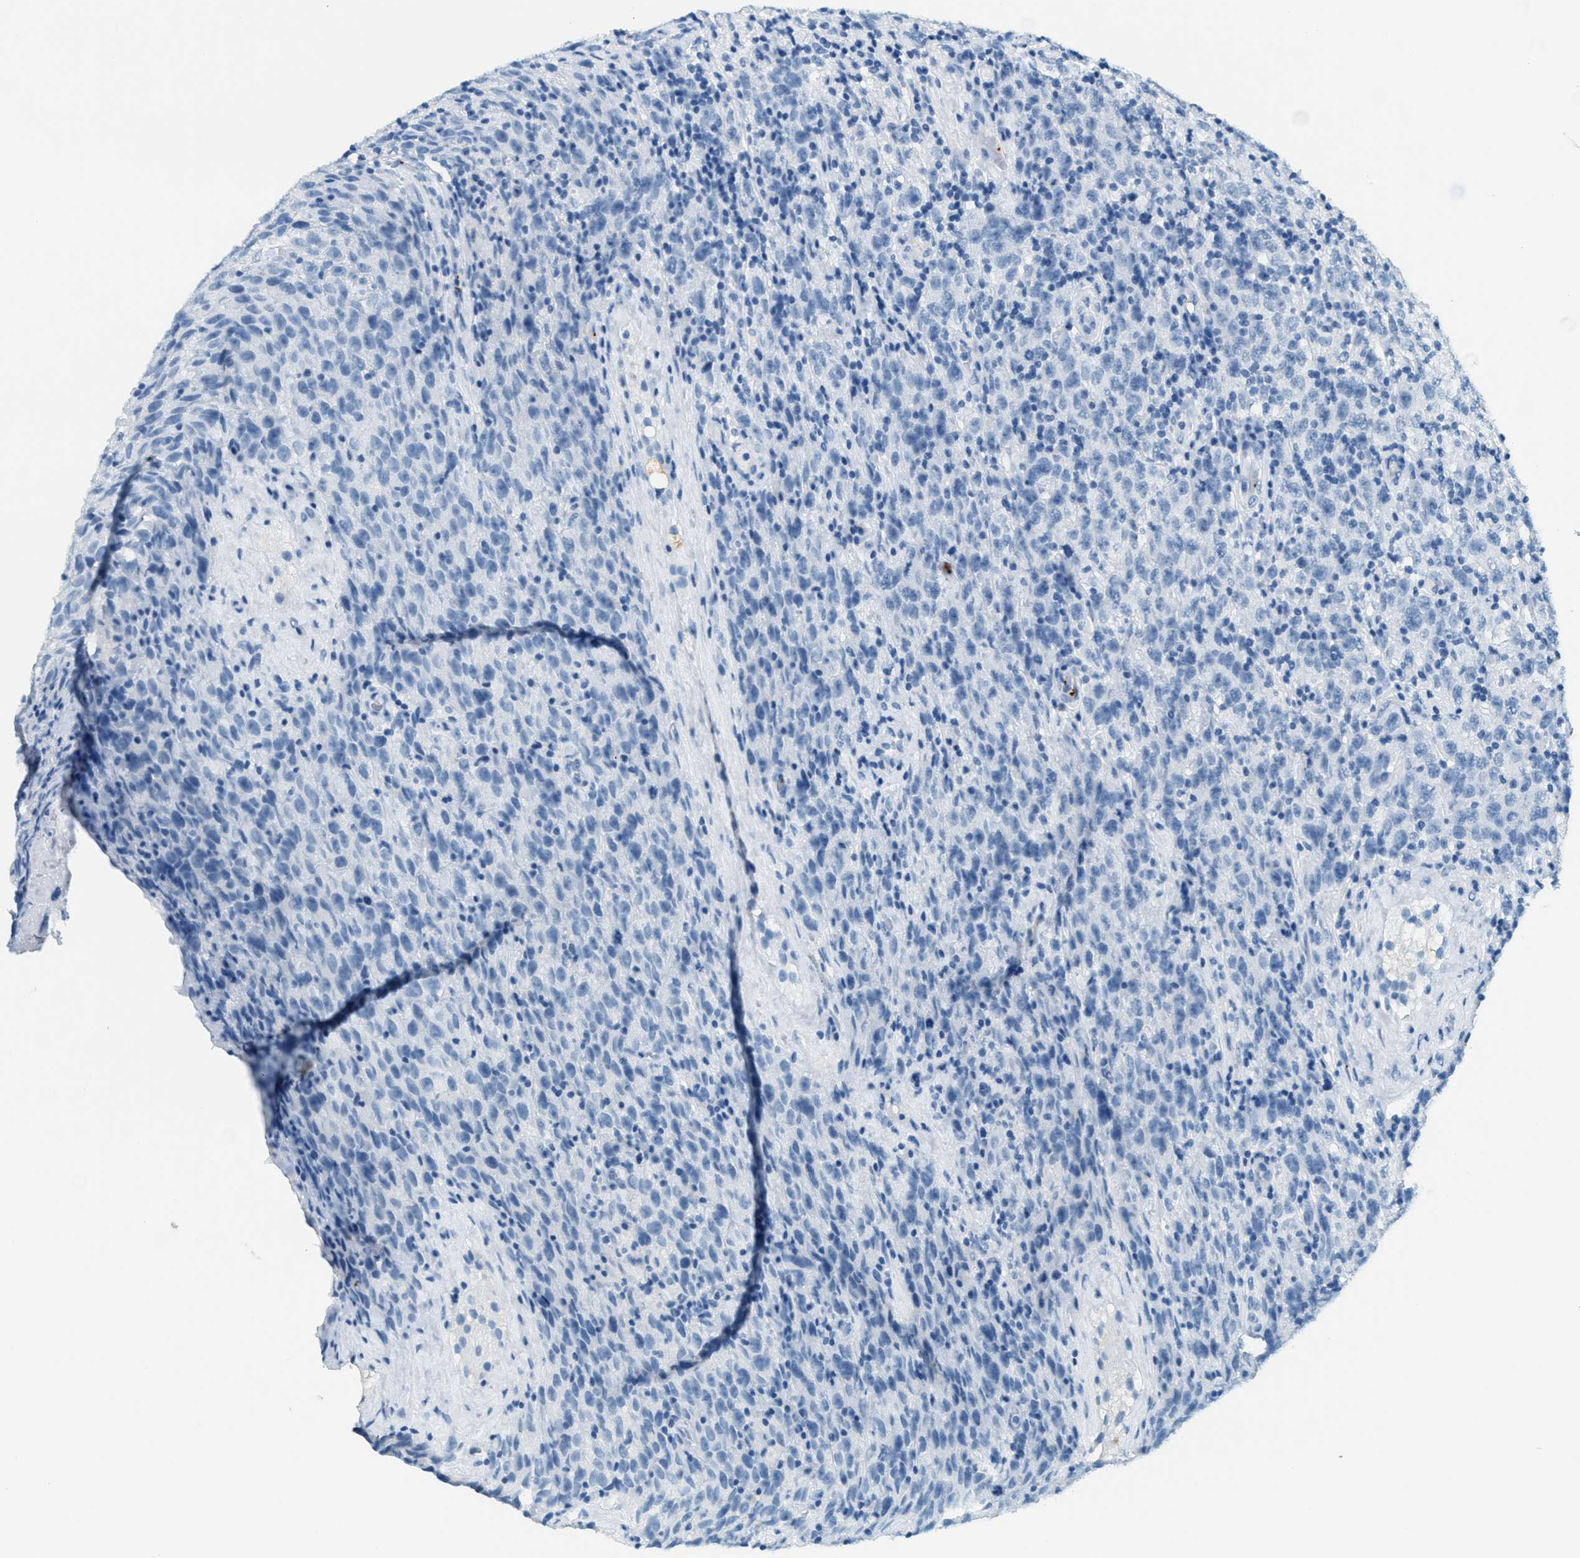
{"staining": {"intensity": "negative", "quantity": "none", "location": "none"}, "tissue": "testis cancer", "cell_type": "Tumor cells", "image_type": "cancer", "snomed": [{"axis": "morphology", "description": "Seminoma, NOS"}, {"axis": "topography", "description": "Testis"}], "caption": "Testis cancer was stained to show a protein in brown. There is no significant expression in tumor cells. Brightfield microscopy of immunohistochemistry stained with DAB (3,3'-diaminobenzidine) (brown) and hematoxylin (blue), captured at high magnification.", "gene": "PPBP", "patient": {"sex": "male", "age": 52}}